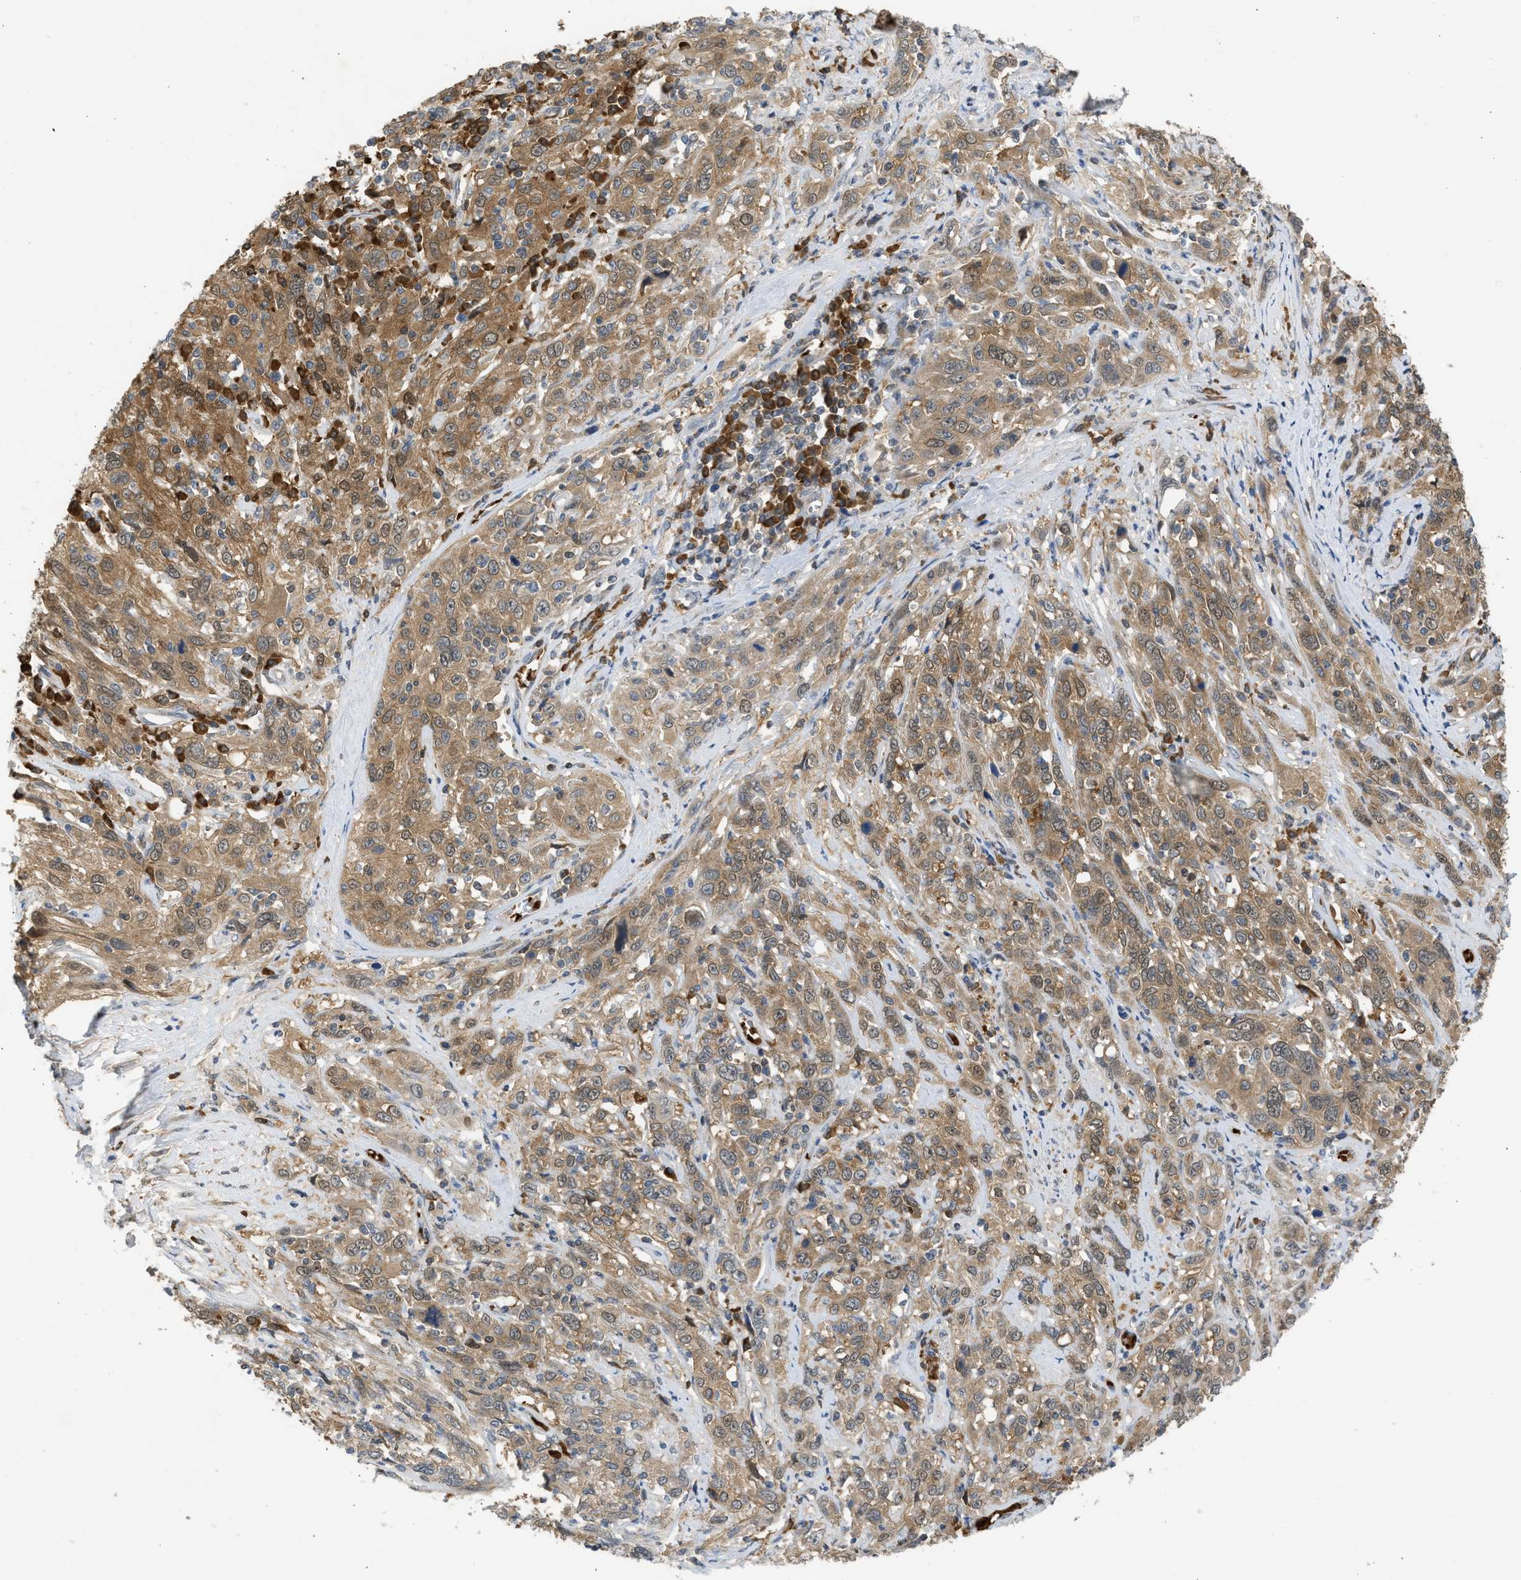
{"staining": {"intensity": "moderate", "quantity": ">75%", "location": "cytoplasmic/membranous"}, "tissue": "cervical cancer", "cell_type": "Tumor cells", "image_type": "cancer", "snomed": [{"axis": "morphology", "description": "Squamous cell carcinoma, NOS"}, {"axis": "topography", "description": "Cervix"}], "caption": "Cervical squamous cell carcinoma stained with immunohistochemistry reveals moderate cytoplasmic/membranous expression in approximately >75% of tumor cells. (brown staining indicates protein expression, while blue staining denotes nuclei).", "gene": "MAPK7", "patient": {"sex": "female", "age": 46}}